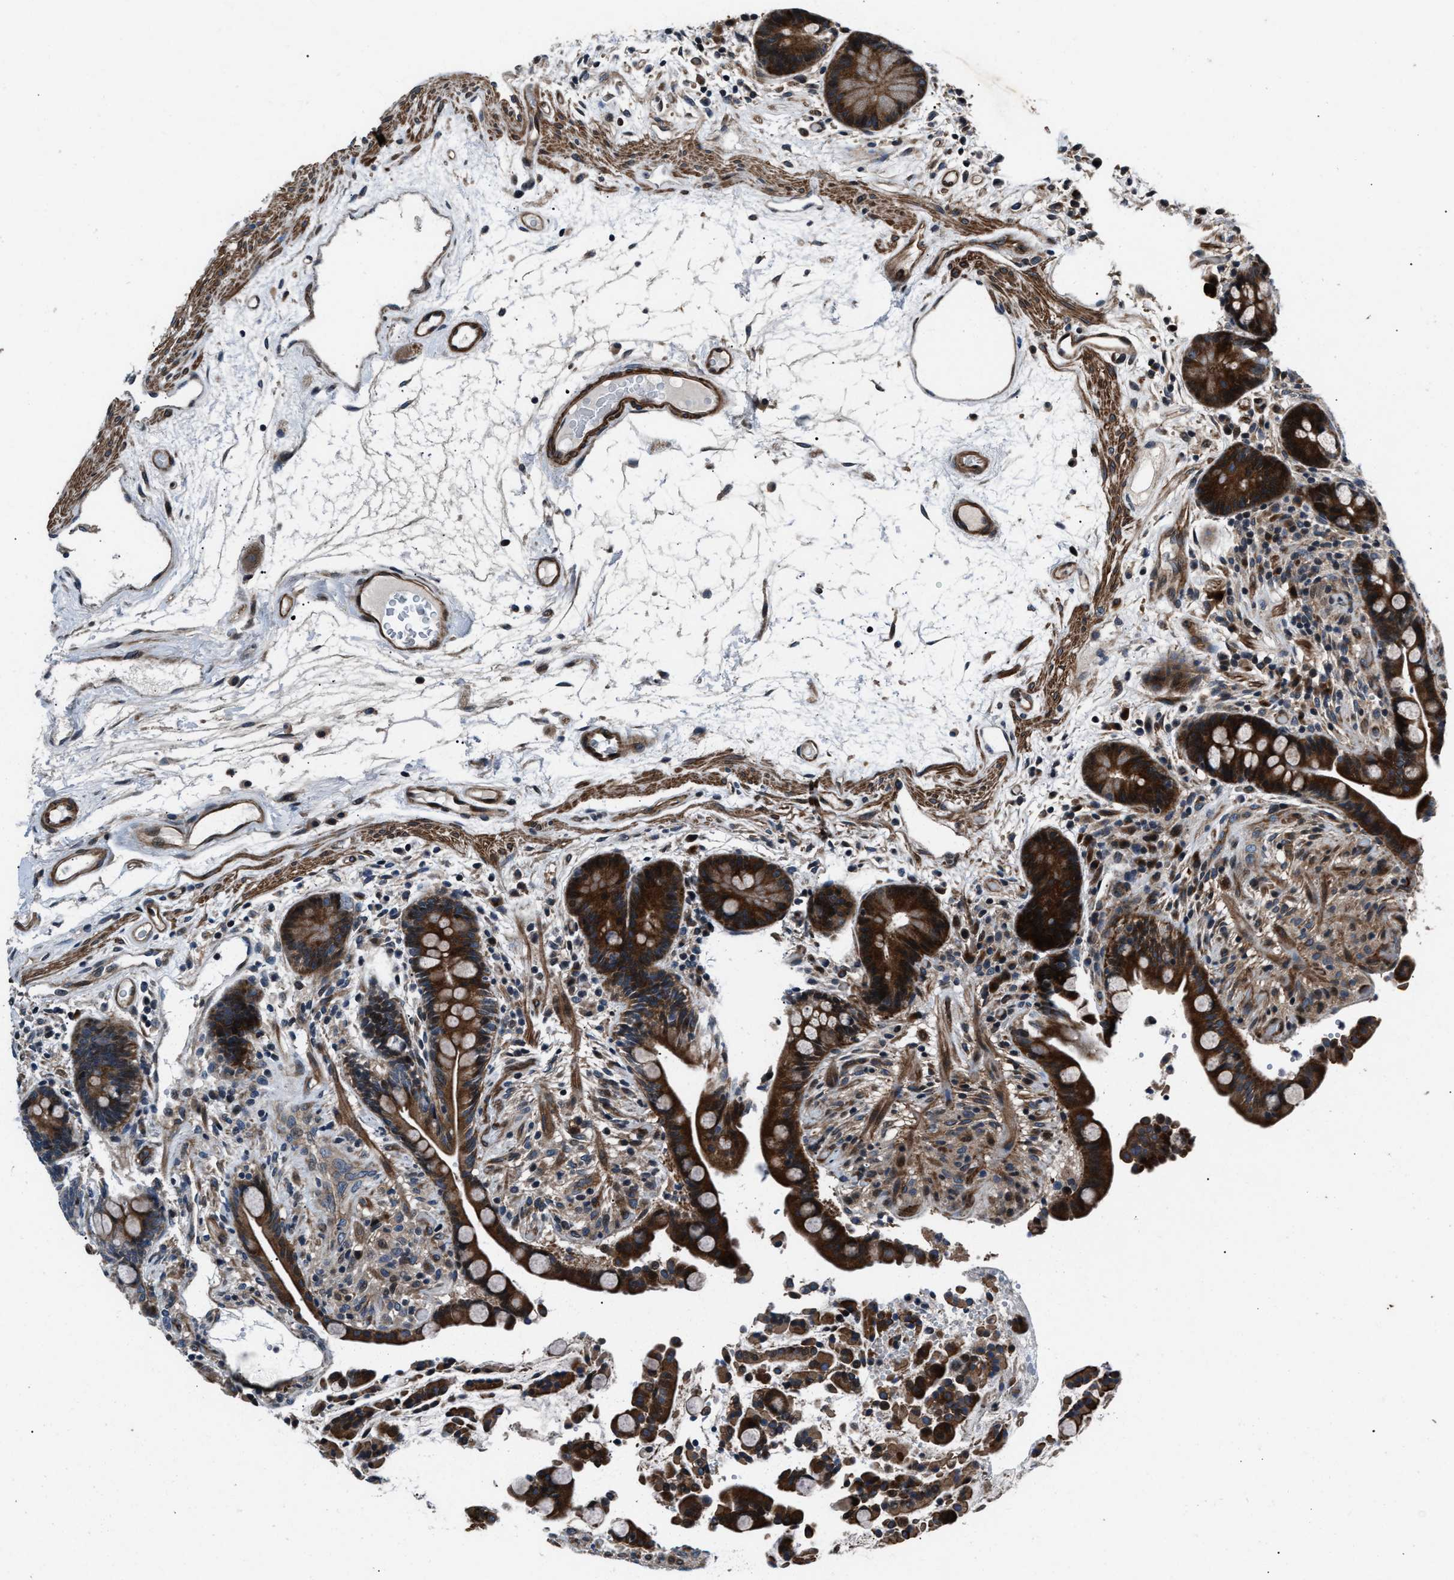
{"staining": {"intensity": "moderate", "quantity": ">75%", "location": "cytoplasmic/membranous"}, "tissue": "colon", "cell_type": "Endothelial cells", "image_type": "normal", "snomed": [{"axis": "morphology", "description": "Normal tissue, NOS"}, {"axis": "topography", "description": "Colon"}], "caption": "High-power microscopy captured an immunohistochemistry image of benign colon, revealing moderate cytoplasmic/membranous positivity in about >75% of endothelial cells. (Brightfield microscopy of DAB IHC at high magnification).", "gene": "DYNC2I1", "patient": {"sex": "male", "age": 73}}